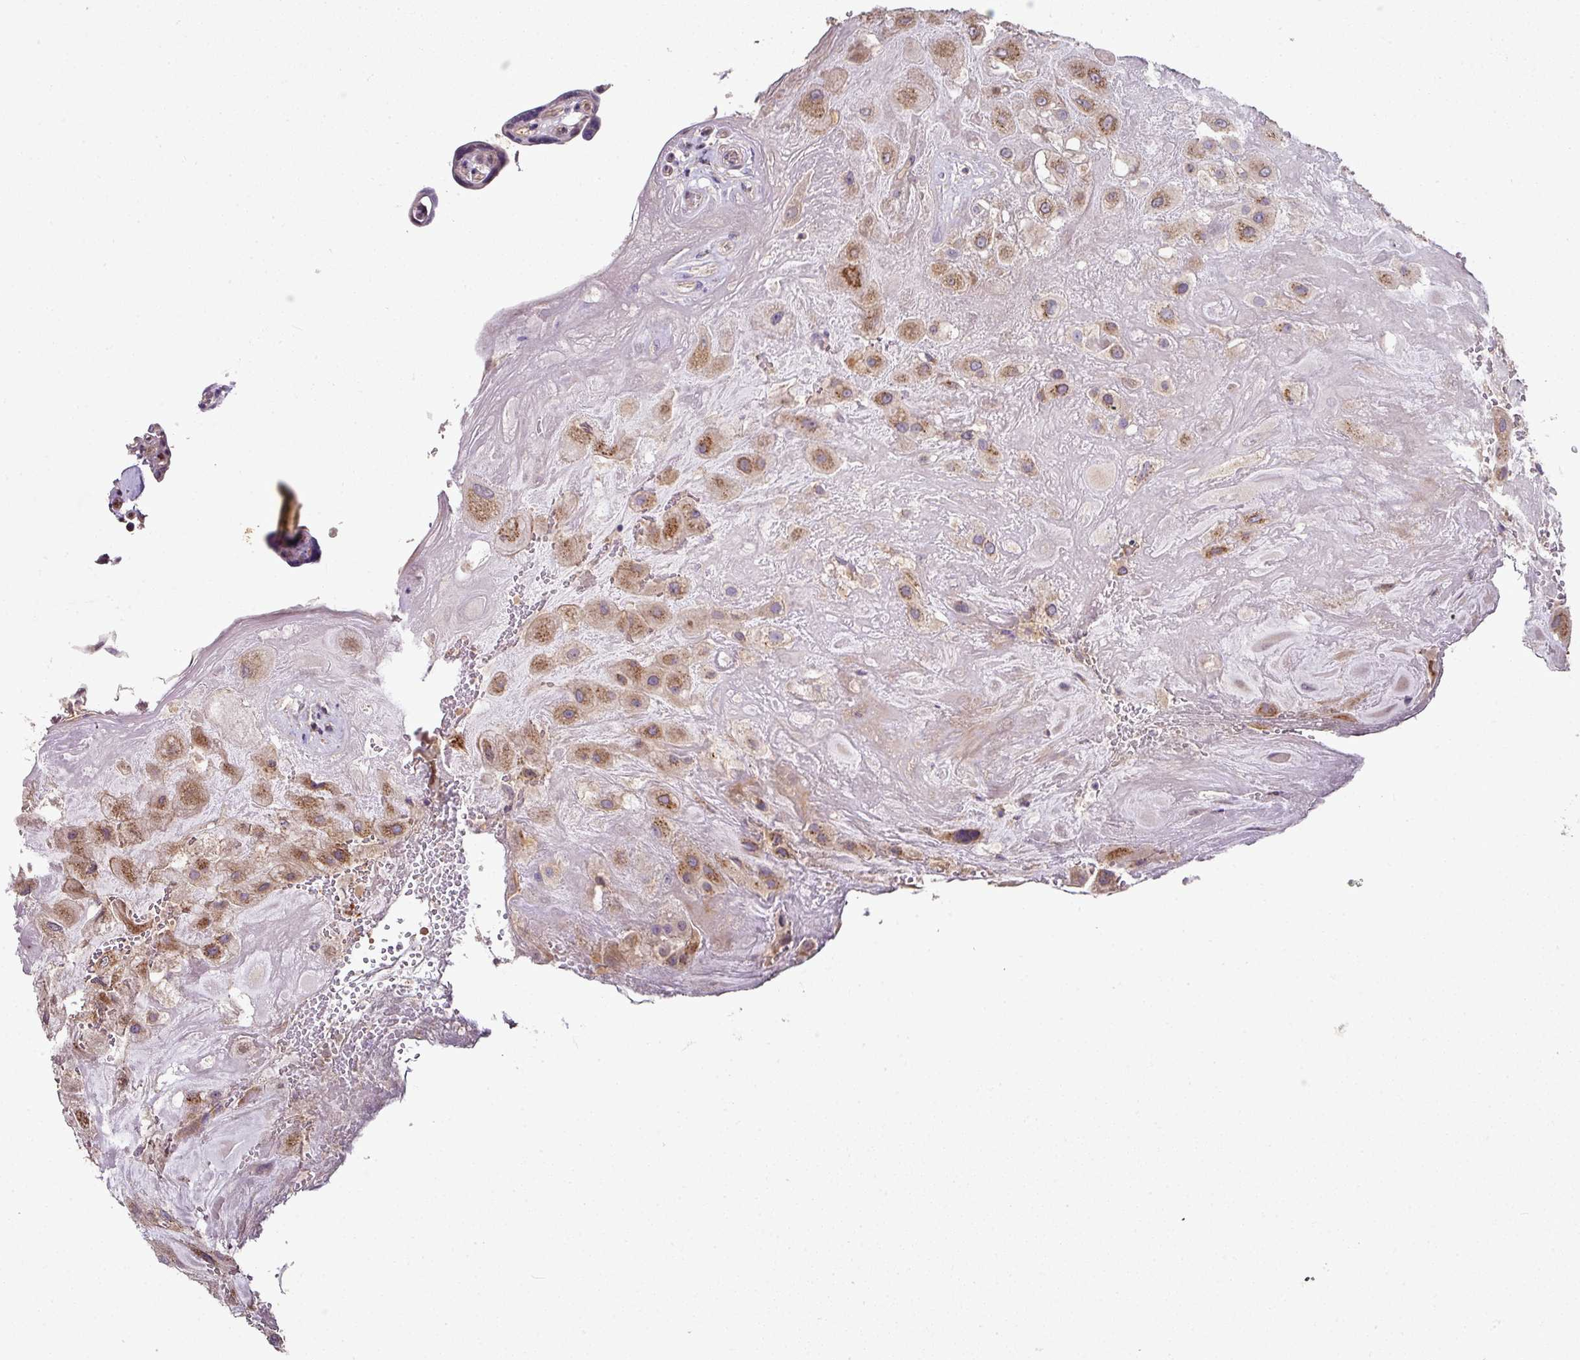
{"staining": {"intensity": "moderate", "quantity": ">75%", "location": "cytoplasmic/membranous"}, "tissue": "placenta", "cell_type": "Decidual cells", "image_type": "normal", "snomed": [{"axis": "morphology", "description": "Normal tissue, NOS"}, {"axis": "topography", "description": "Placenta"}], "caption": "Decidual cells demonstrate moderate cytoplasmic/membranous positivity in approximately >75% of cells in unremarkable placenta.", "gene": "SKIC2", "patient": {"sex": "female", "age": 32}}